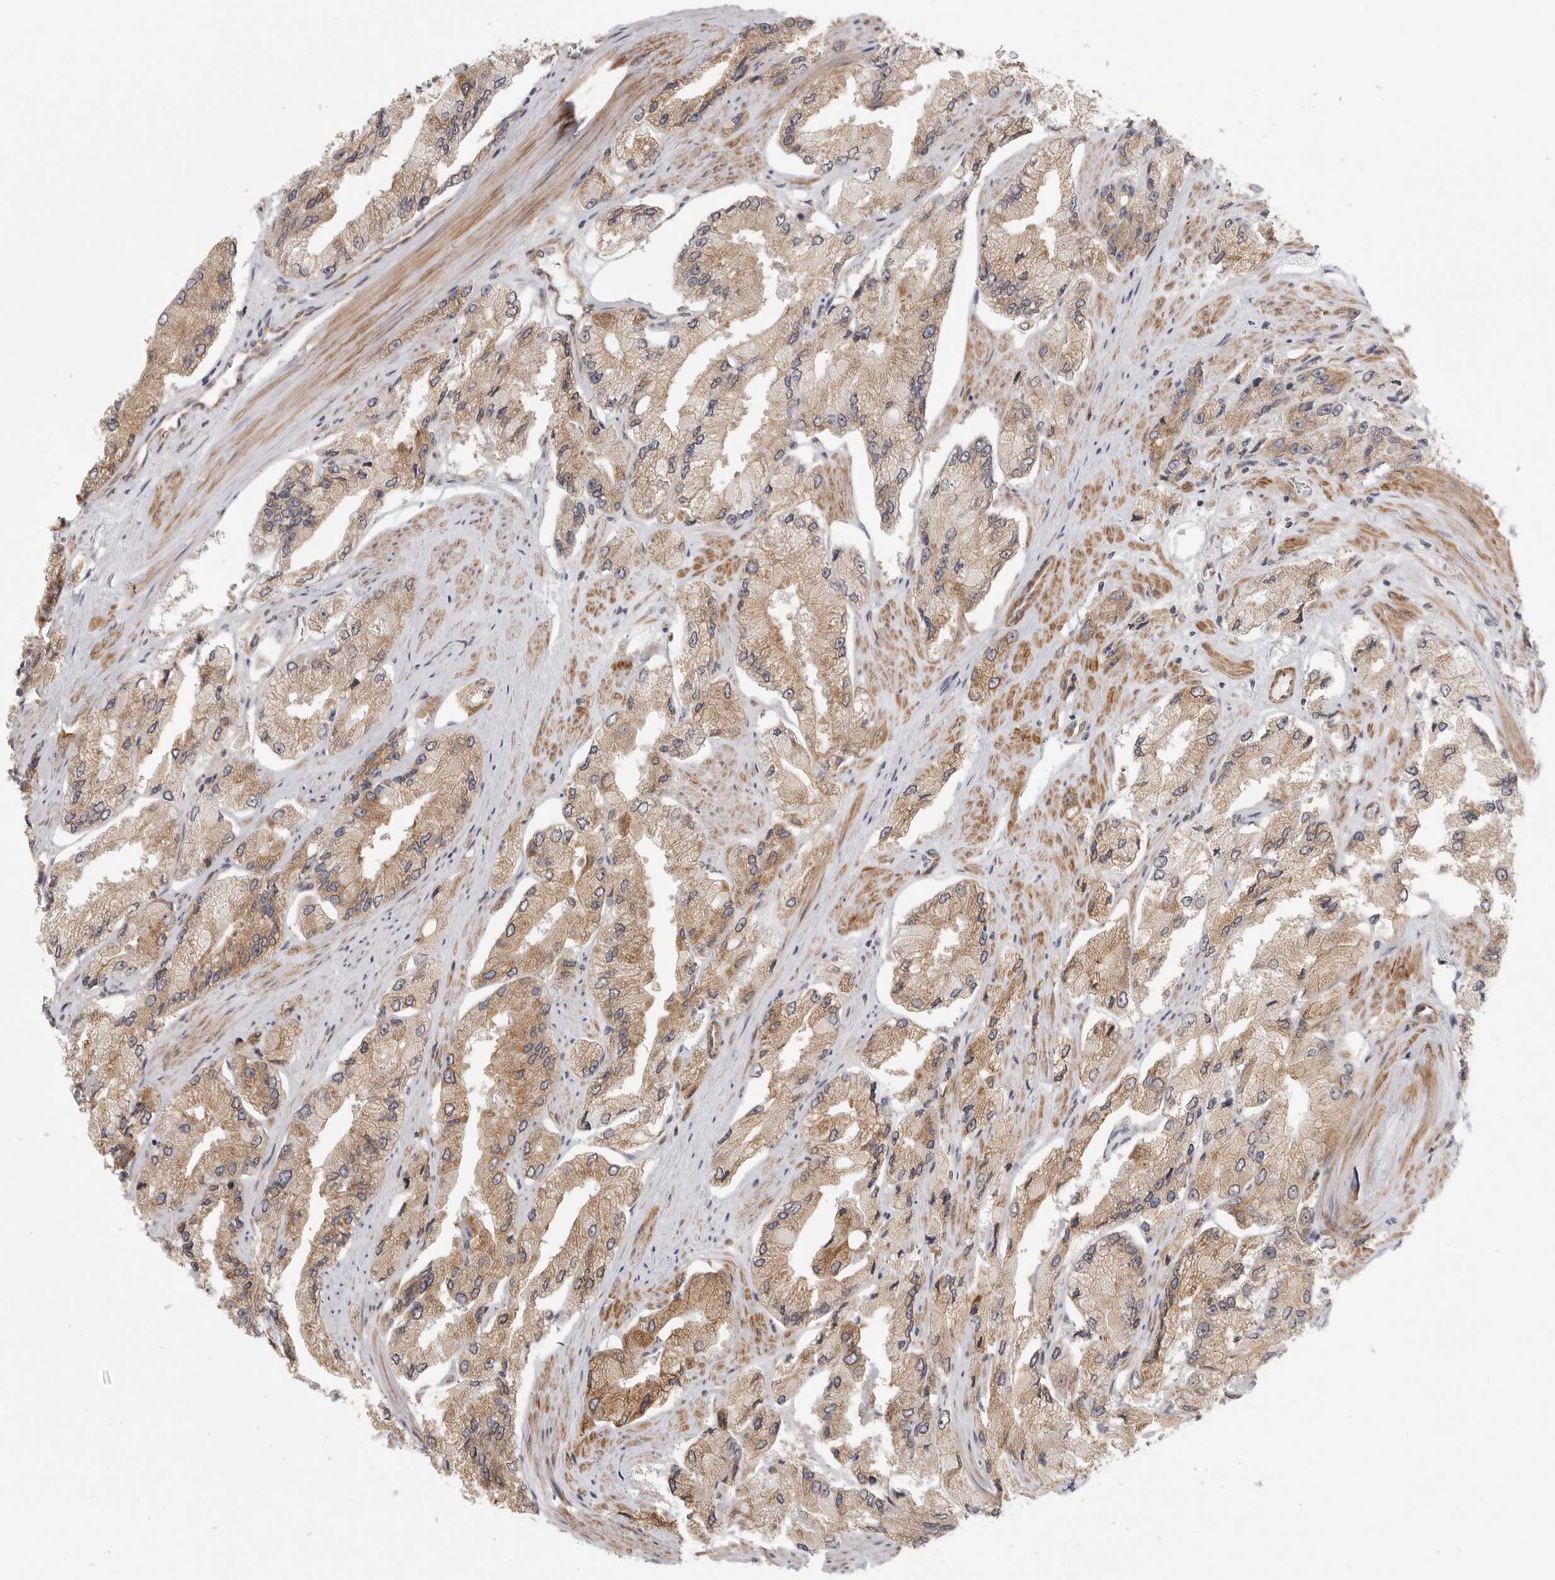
{"staining": {"intensity": "moderate", "quantity": ">75%", "location": "cytoplasmic/membranous"}, "tissue": "prostate cancer", "cell_type": "Tumor cells", "image_type": "cancer", "snomed": [{"axis": "morphology", "description": "Adenocarcinoma, High grade"}, {"axis": "topography", "description": "Prostate"}], "caption": "Immunohistochemistry (IHC) image of neoplastic tissue: human prostate cancer stained using immunohistochemistry (IHC) exhibits medium levels of moderate protein expression localized specifically in the cytoplasmic/membranous of tumor cells, appearing as a cytoplasmic/membranous brown color.", "gene": "CERS2", "patient": {"sex": "male", "age": 58}}